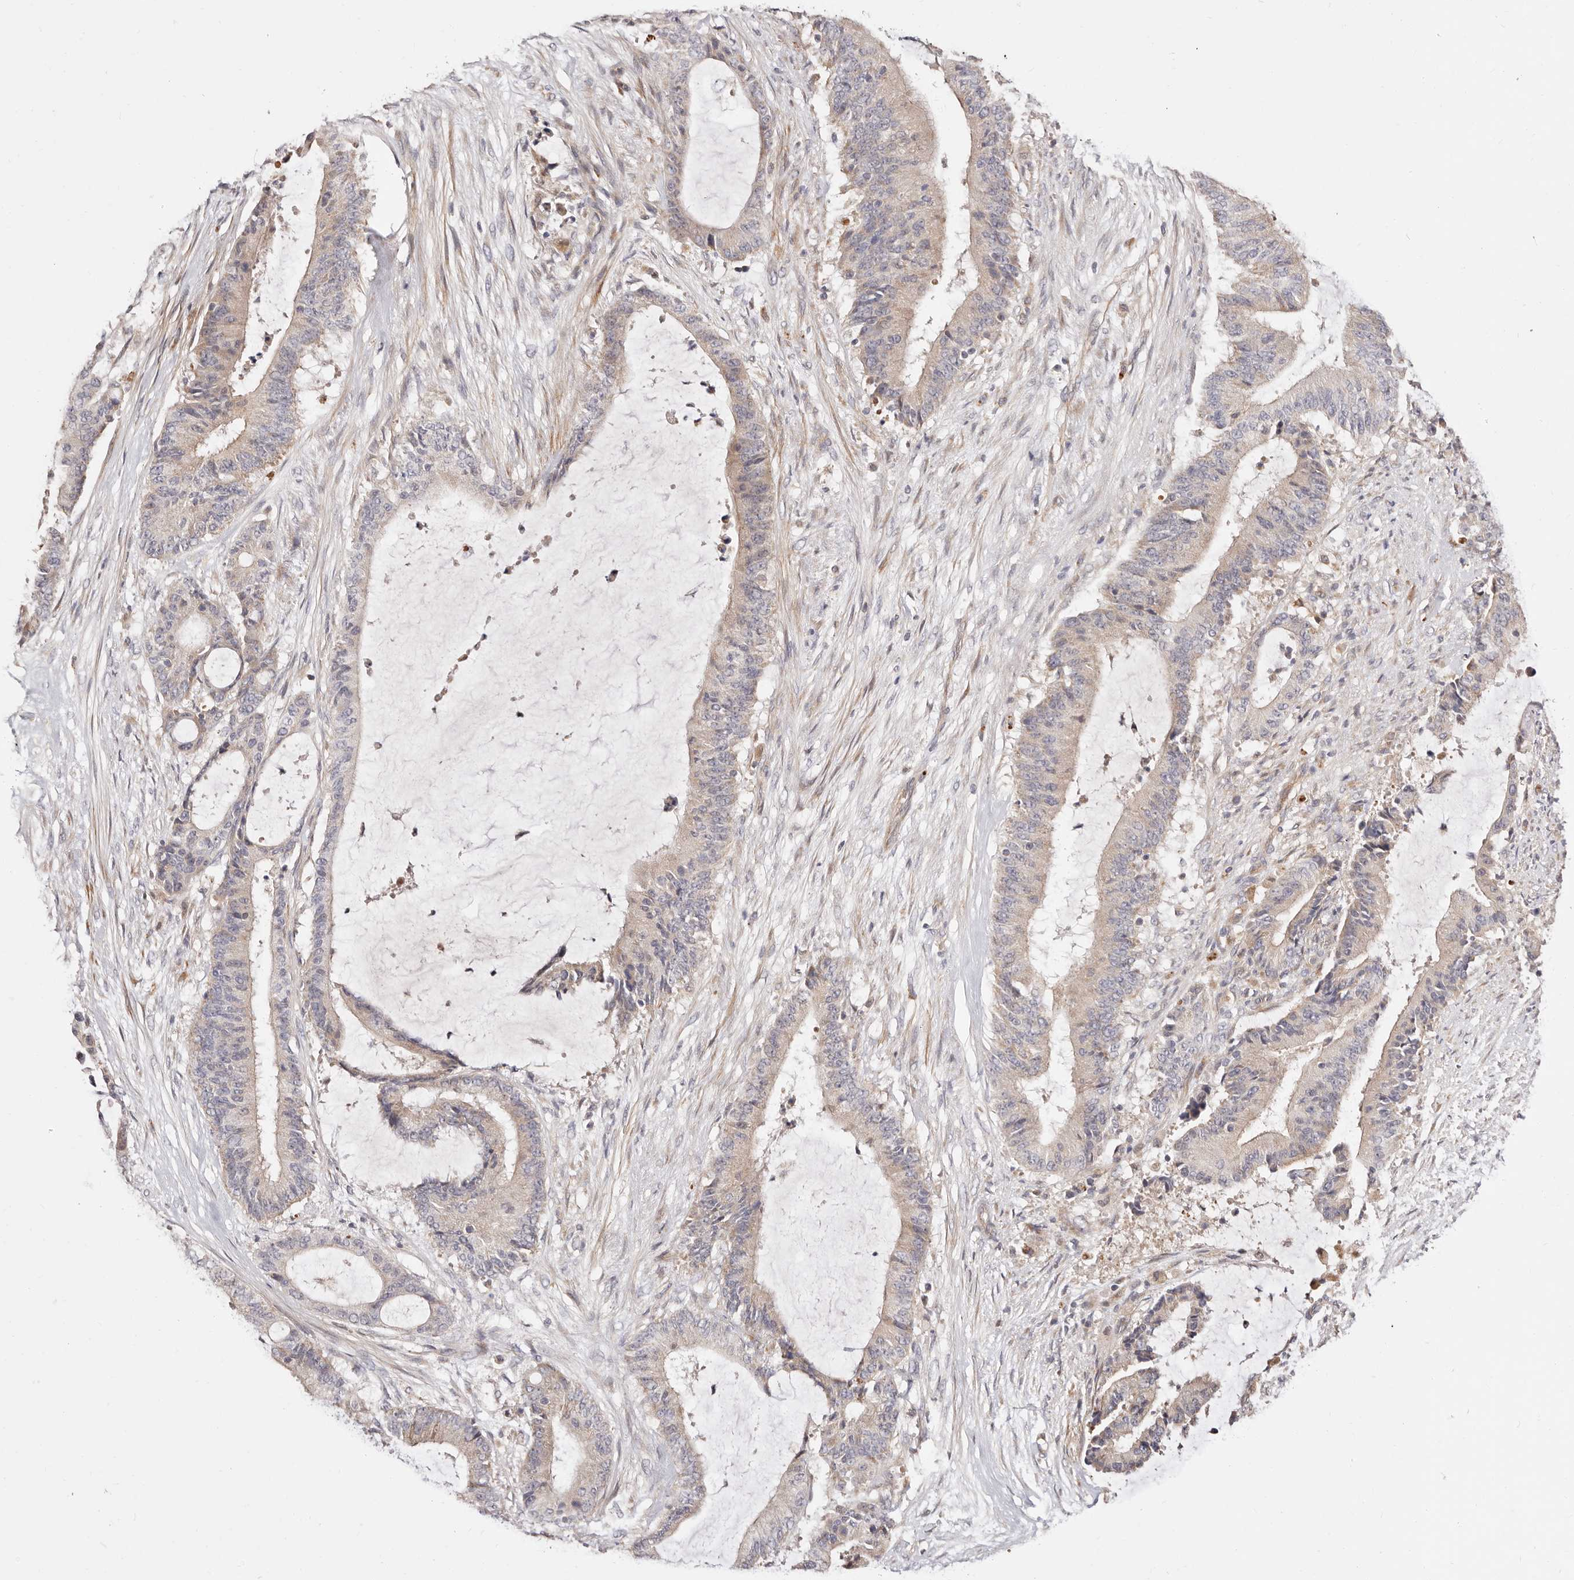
{"staining": {"intensity": "weak", "quantity": "<25%", "location": "cytoplasmic/membranous"}, "tissue": "liver cancer", "cell_type": "Tumor cells", "image_type": "cancer", "snomed": [{"axis": "morphology", "description": "Normal tissue, NOS"}, {"axis": "morphology", "description": "Cholangiocarcinoma"}, {"axis": "topography", "description": "Liver"}, {"axis": "topography", "description": "Peripheral nerve tissue"}], "caption": "High power microscopy micrograph of an immunohistochemistry (IHC) micrograph of liver cancer (cholangiocarcinoma), revealing no significant staining in tumor cells.", "gene": "MAPK1", "patient": {"sex": "female", "age": 73}}